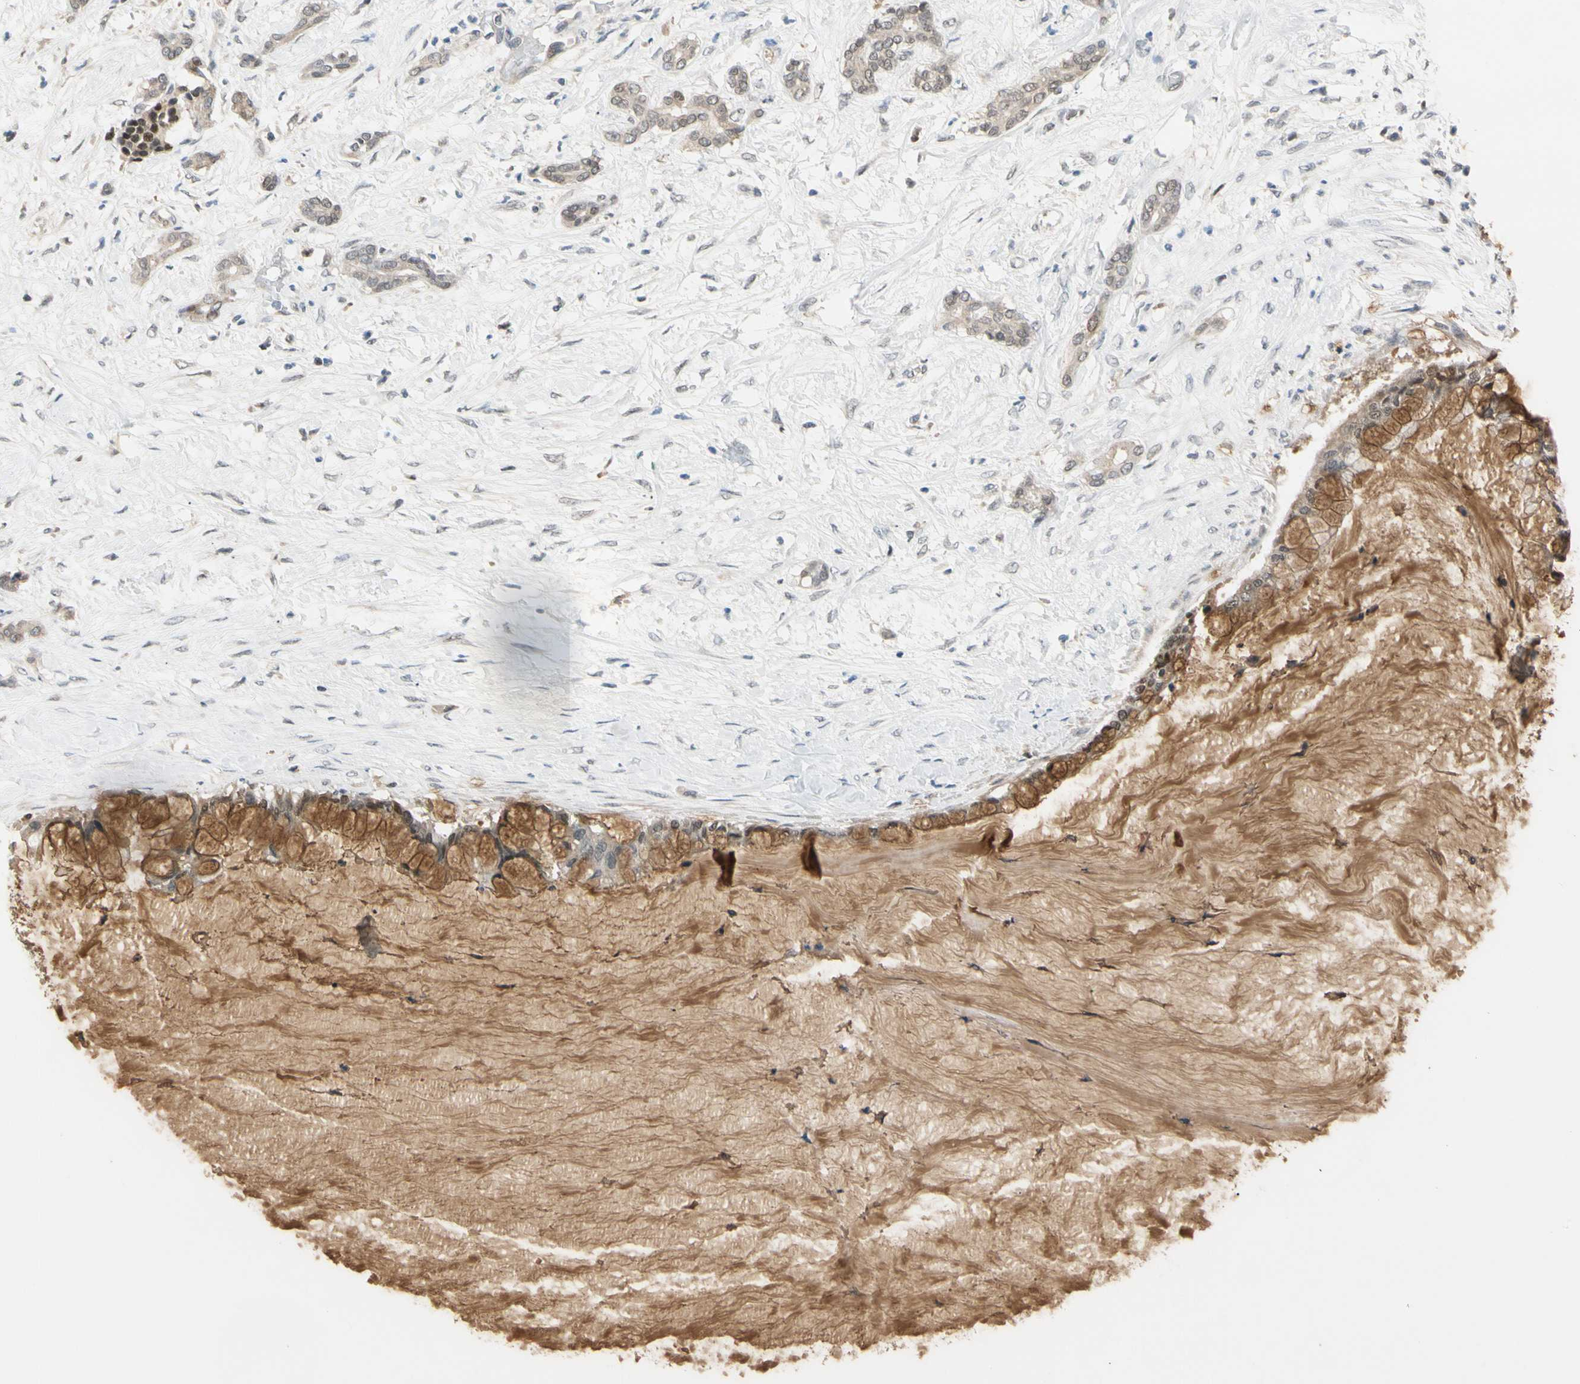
{"staining": {"intensity": "weak", "quantity": ">75%", "location": "cytoplasmic/membranous,nuclear"}, "tissue": "pancreatic cancer", "cell_type": "Tumor cells", "image_type": "cancer", "snomed": [{"axis": "morphology", "description": "Adenocarcinoma, NOS"}, {"axis": "topography", "description": "Pancreas"}], "caption": "IHC of pancreatic cancer demonstrates low levels of weak cytoplasmic/membranous and nuclear staining in about >75% of tumor cells.", "gene": "RIOX2", "patient": {"sex": "male", "age": 41}}